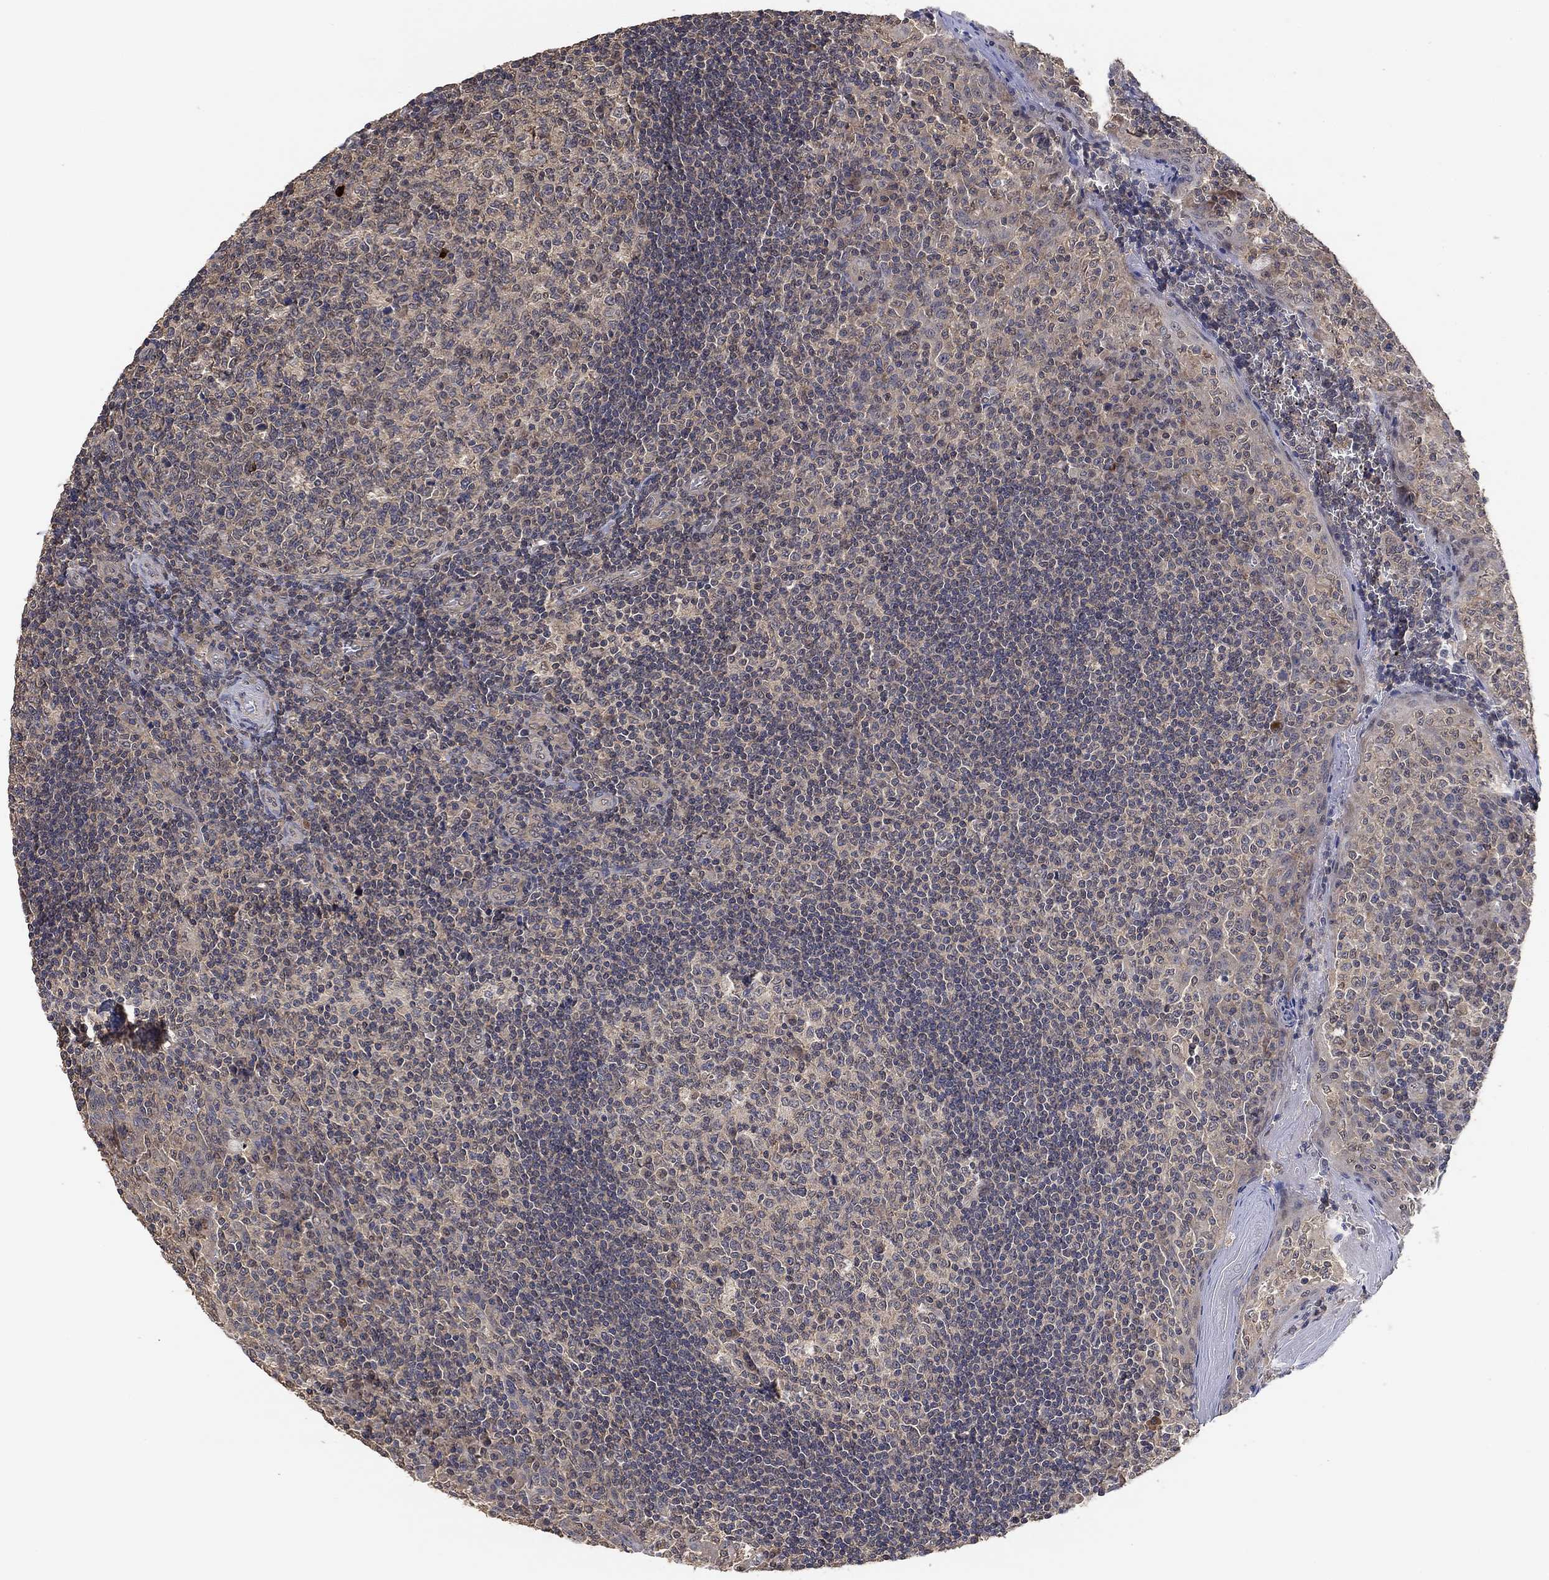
{"staining": {"intensity": "negative", "quantity": "none", "location": "none"}, "tissue": "tonsil", "cell_type": "Germinal center cells", "image_type": "normal", "snomed": [{"axis": "morphology", "description": "Normal tissue, NOS"}, {"axis": "topography", "description": "Tonsil"}], "caption": "The IHC image has no significant staining in germinal center cells of tonsil. (Brightfield microscopy of DAB (3,3'-diaminobenzidine) immunohistochemistry (IHC) at high magnification).", "gene": "CCDC43", "patient": {"sex": "female", "age": 13}}